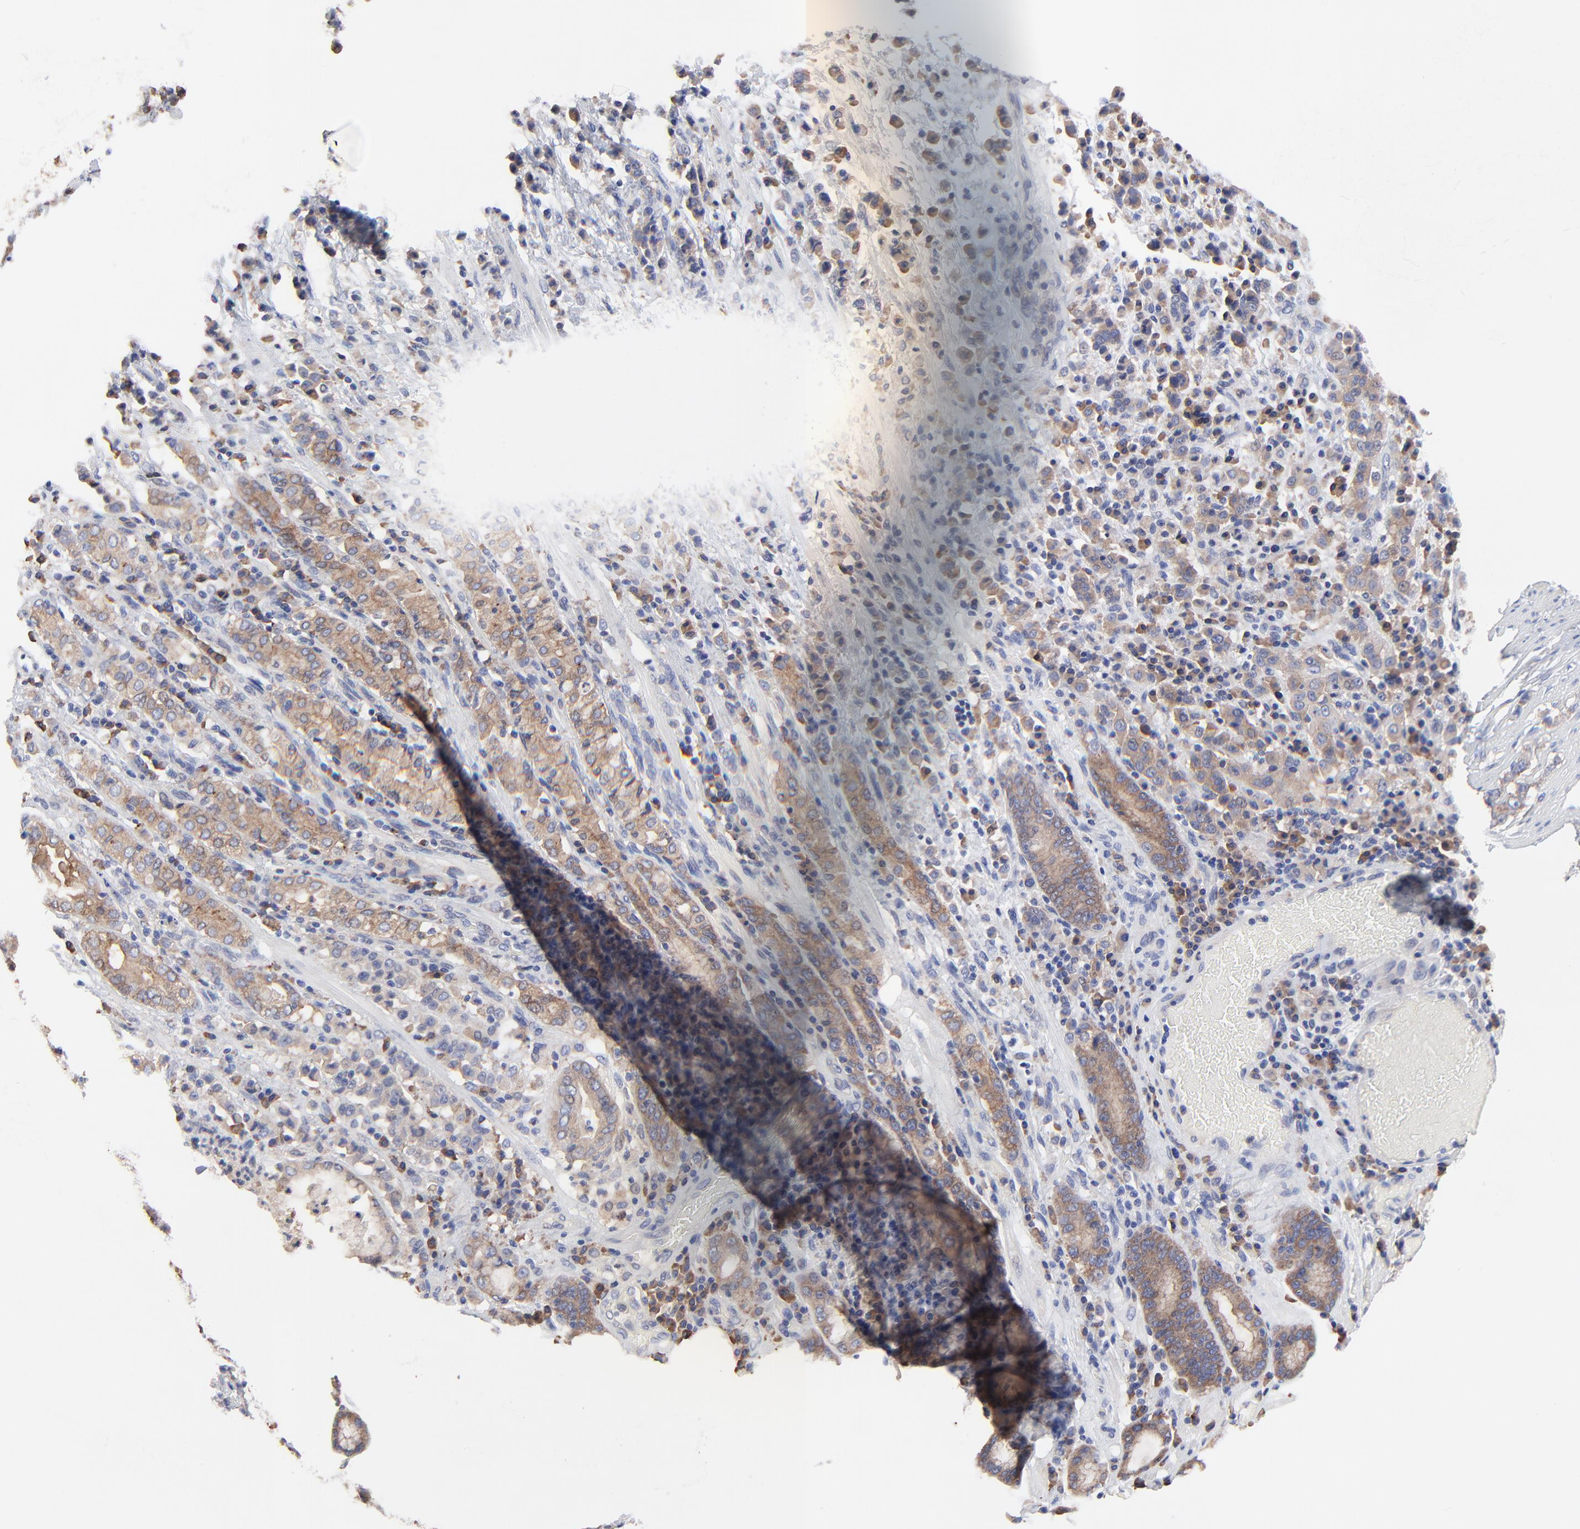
{"staining": {"intensity": "weak", "quantity": "<25%", "location": "cytoplasmic/membranous"}, "tissue": "stomach cancer", "cell_type": "Tumor cells", "image_type": "cancer", "snomed": [{"axis": "morphology", "description": "Adenocarcinoma, NOS"}, {"axis": "topography", "description": "Stomach, lower"}], "caption": "This is a histopathology image of immunohistochemistry (IHC) staining of stomach cancer, which shows no staining in tumor cells.", "gene": "PPFIBP2", "patient": {"sex": "male", "age": 88}}